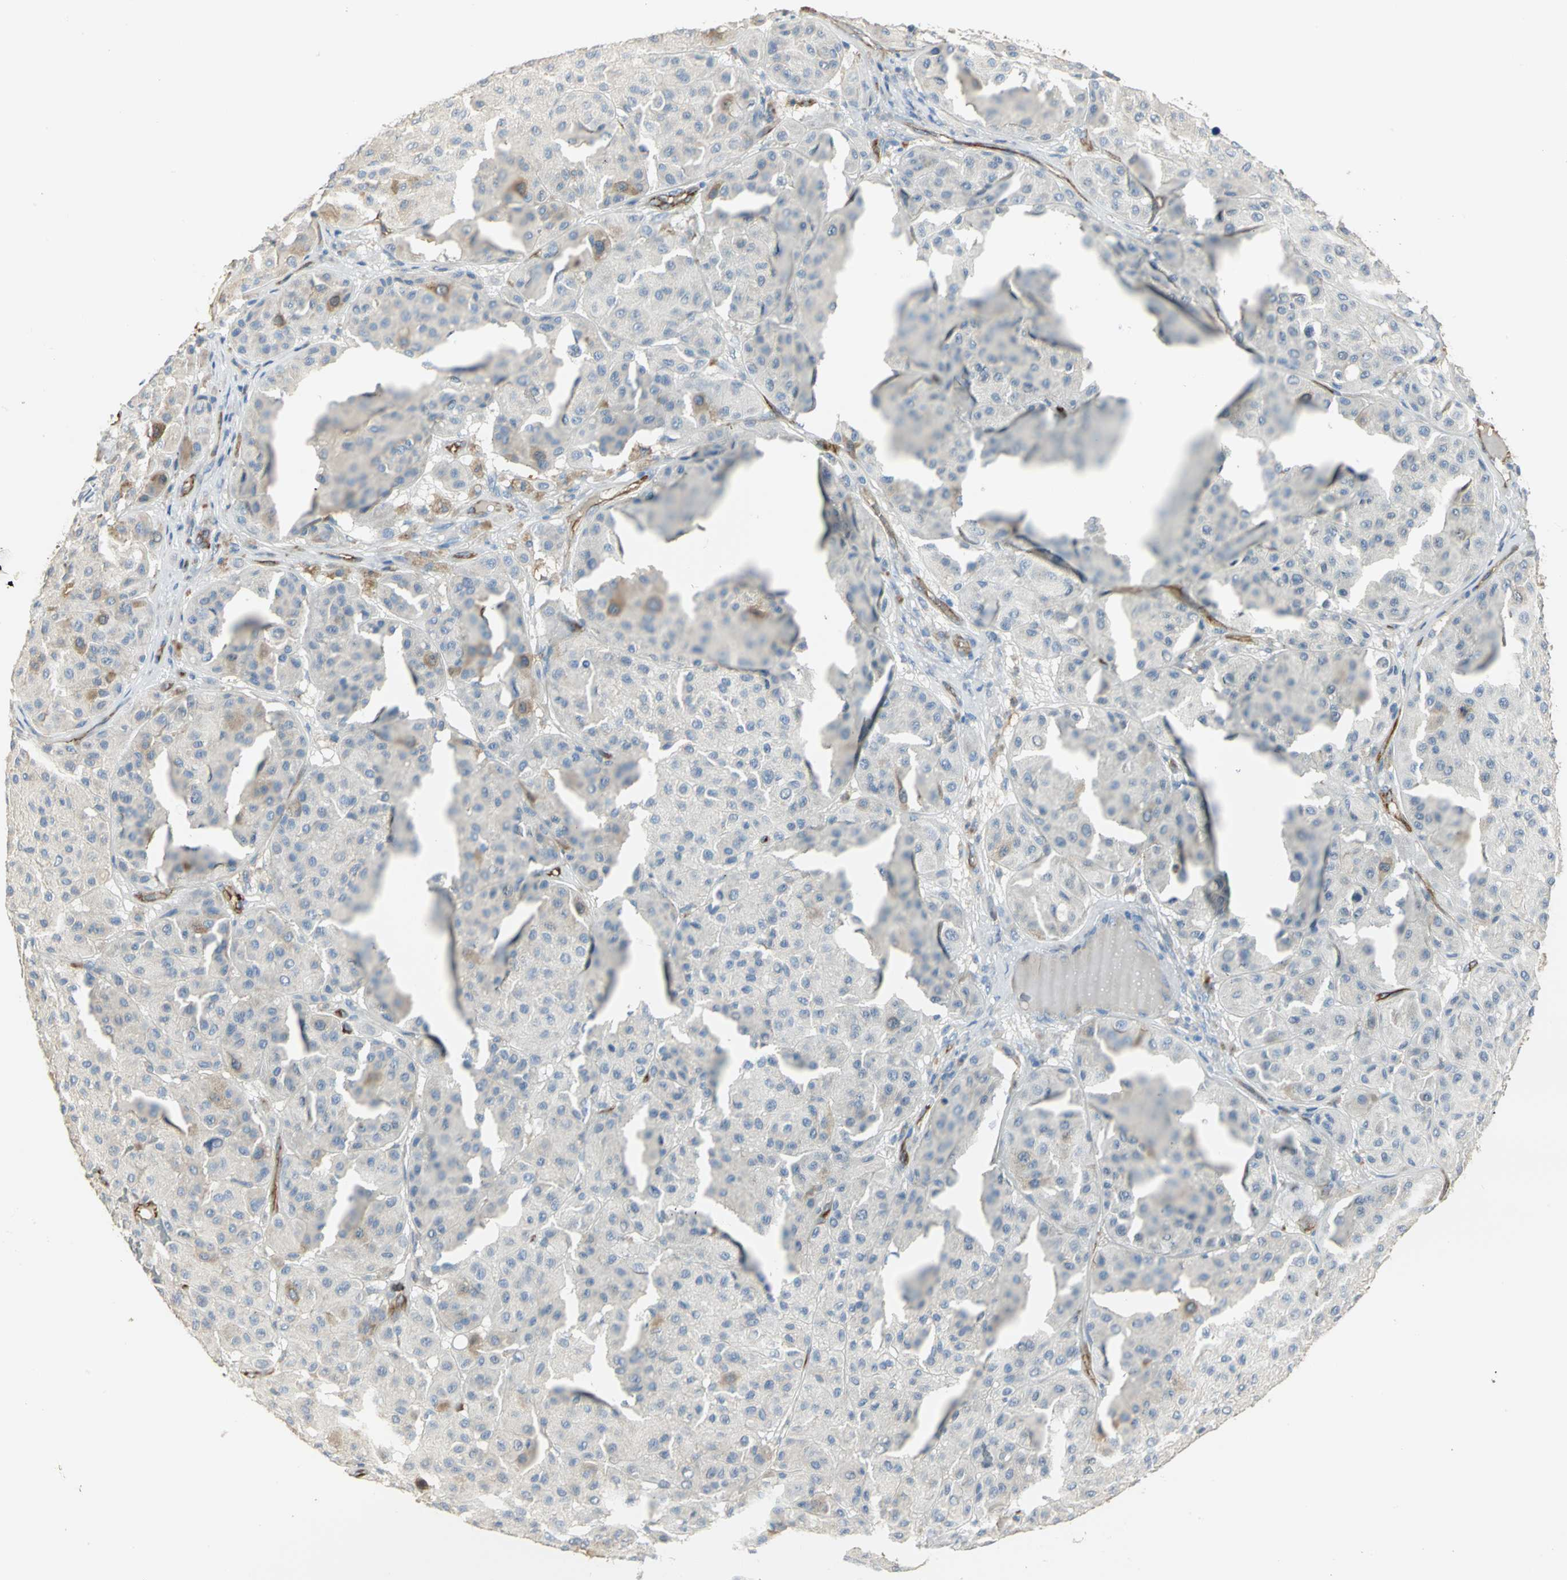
{"staining": {"intensity": "moderate", "quantity": "<25%", "location": "cytoplasmic/membranous"}, "tissue": "melanoma", "cell_type": "Tumor cells", "image_type": "cancer", "snomed": [{"axis": "morphology", "description": "Normal tissue, NOS"}, {"axis": "morphology", "description": "Malignant melanoma, Metastatic site"}, {"axis": "topography", "description": "Skin"}], "caption": "An immunohistochemistry (IHC) micrograph of neoplastic tissue is shown. Protein staining in brown labels moderate cytoplasmic/membranous positivity in melanoma within tumor cells.", "gene": "DLGAP5", "patient": {"sex": "male", "age": 41}}